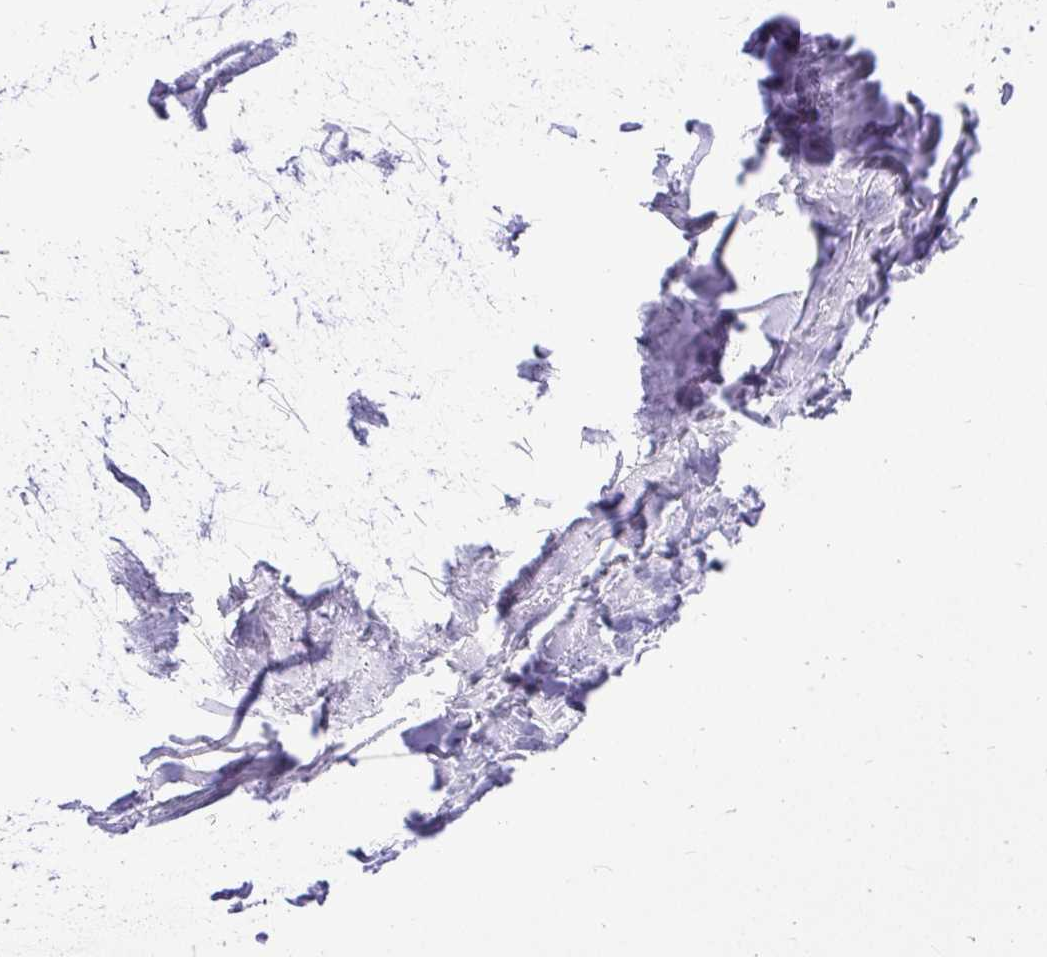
{"staining": {"intensity": "negative", "quantity": "none", "location": "none"}, "tissue": "soft tissue", "cell_type": "Fibroblasts", "image_type": "normal", "snomed": [{"axis": "morphology", "description": "Normal tissue, NOS"}, {"axis": "topography", "description": "Cartilage tissue"}, {"axis": "topography", "description": "Bronchus"}], "caption": "Fibroblasts are negative for protein expression in normal human soft tissue. (DAB IHC, high magnification).", "gene": "NIFK", "patient": {"sex": "female", "age": 79}}